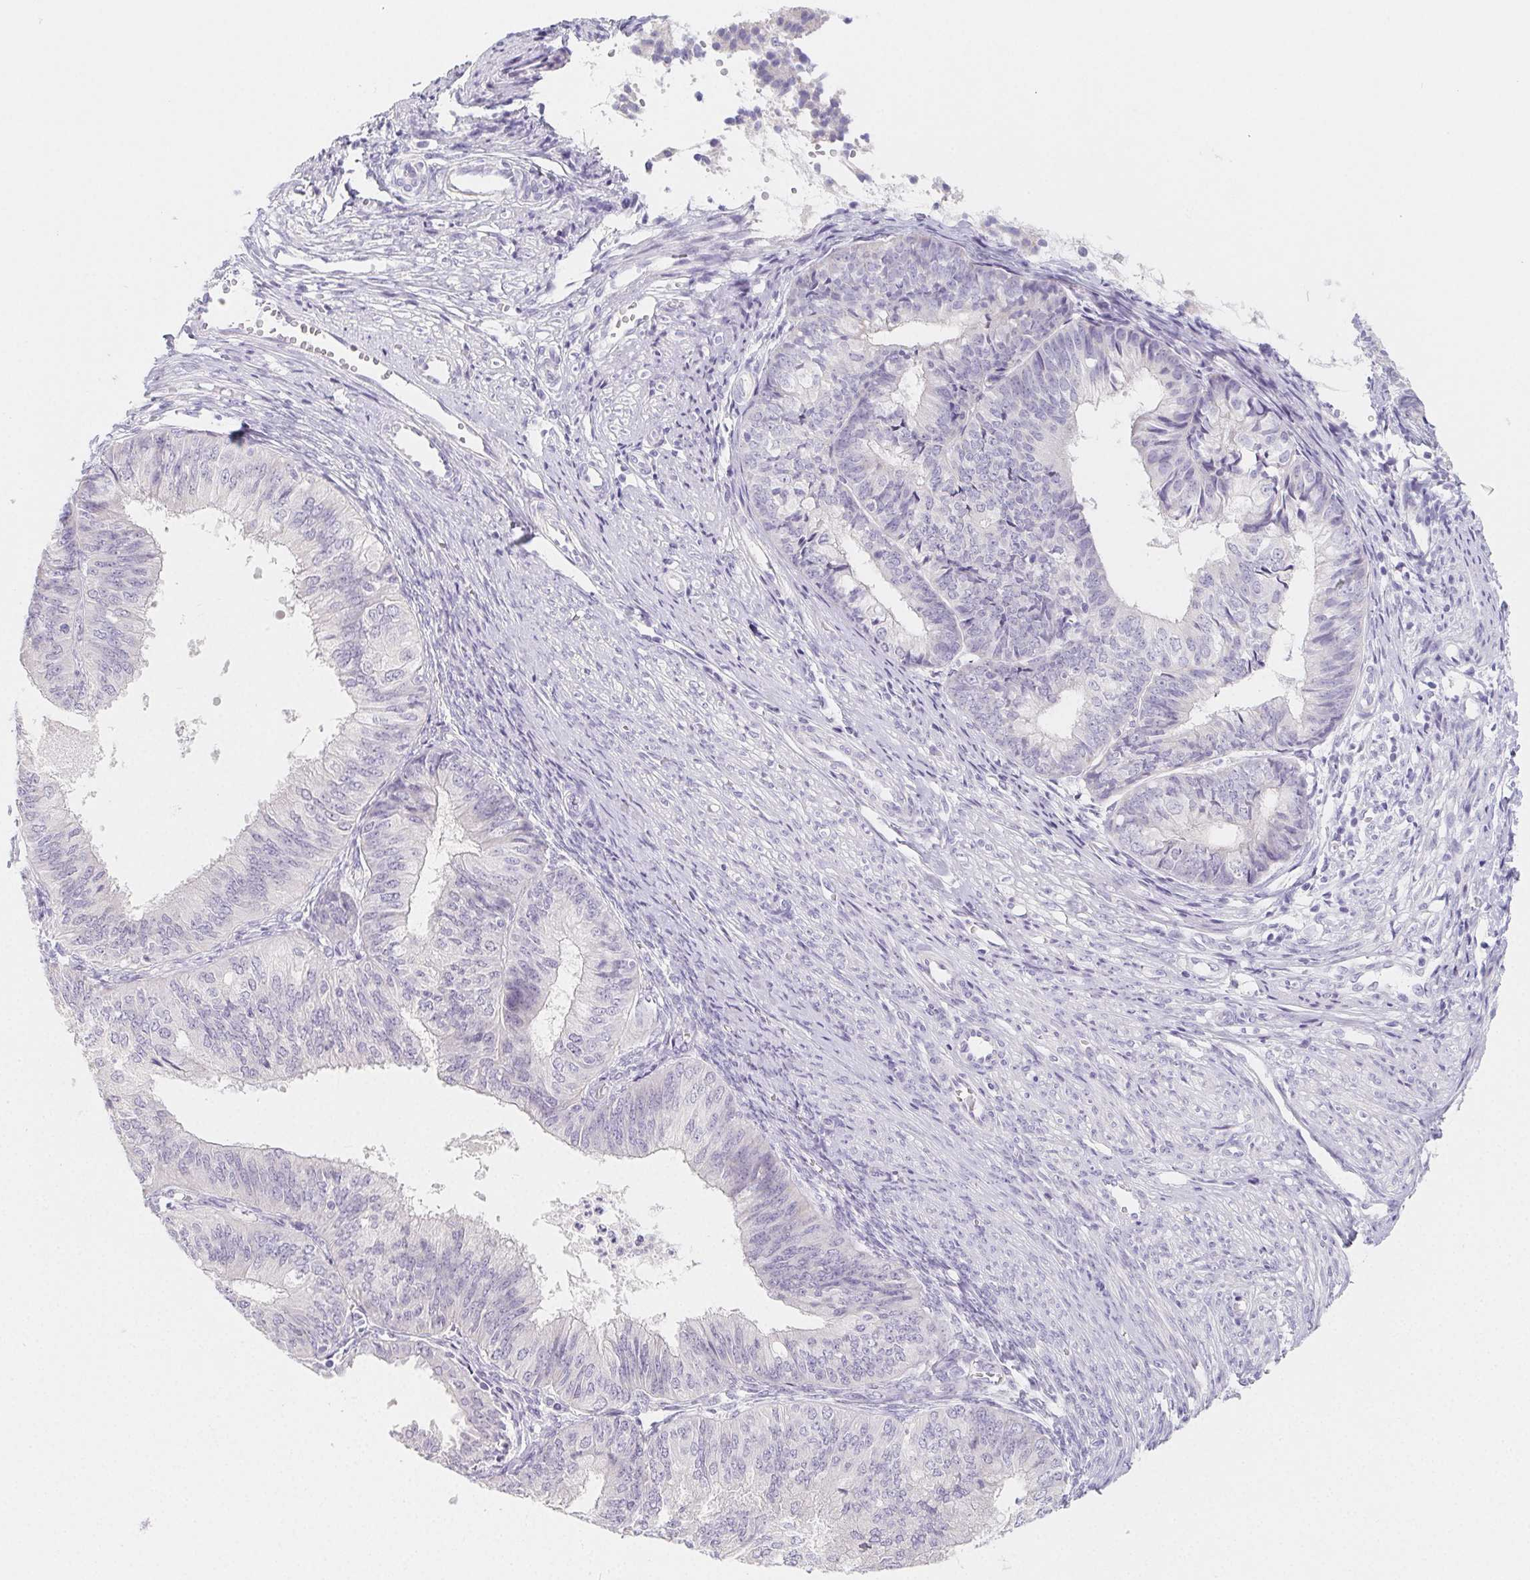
{"staining": {"intensity": "negative", "quantity": "none", "location": "none"}, "tissue": "endometrial cancer", "cell_type": "Tumor cells", "image_type": "cancer", "snomed": [{"axis": "morphology", "description": "Adenocarcinoma, NOS"}, {"axis": "topography", "description": "Endometrium"}], "caption": "Tumor cells are negative for protein expression in human endometrial cancer.", "gene": "GLIPR1L1", "patient": {"sex": "female", "age": 58}}